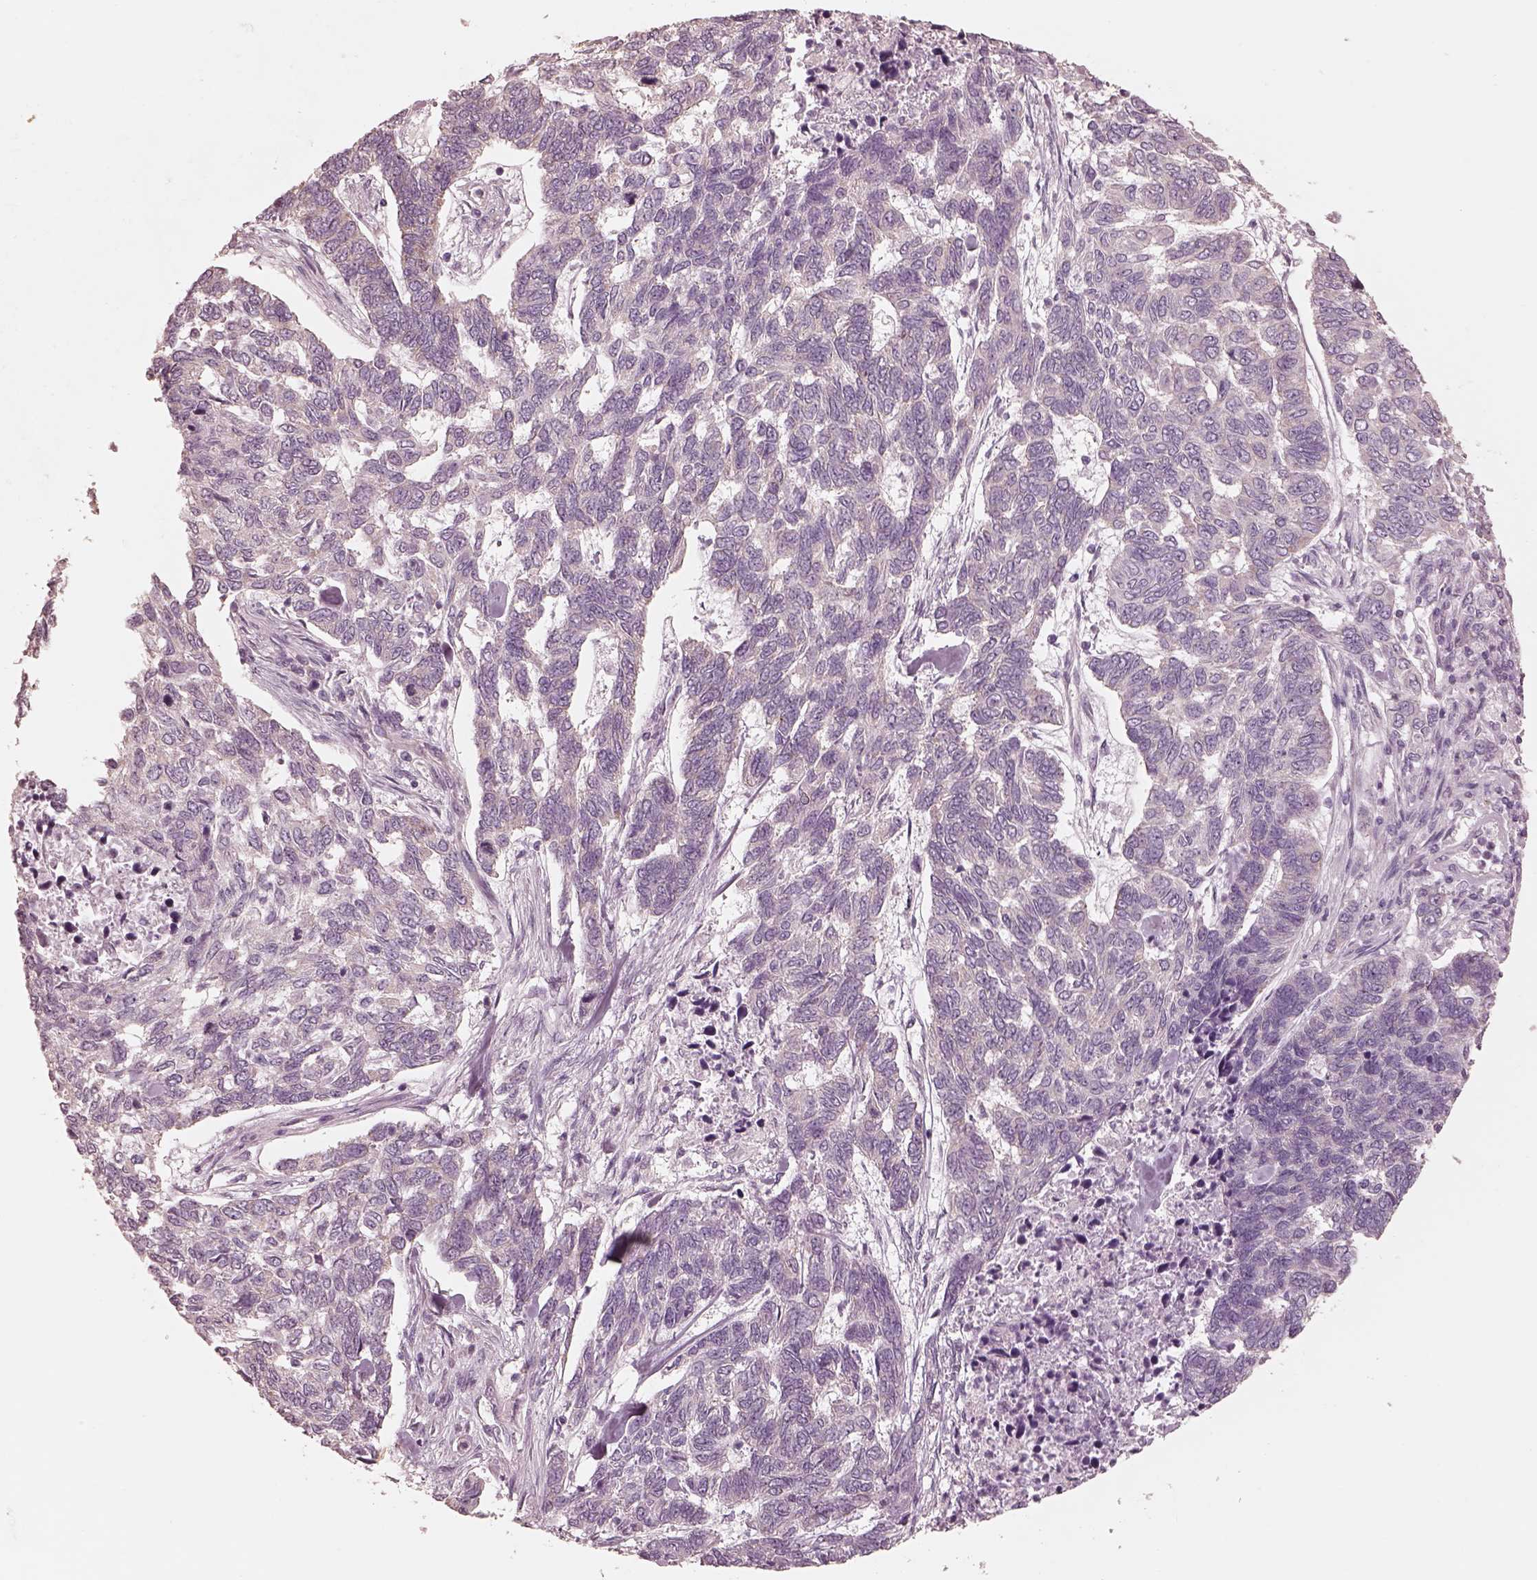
{"staining": {"intensity": "negative", "quantity": "none", "location": "none"}, "tissue": "skin cancer", "cell_type": "Tumor cells", "image_type": "cancer", "snomed": [{"axis": "morphology", "description": "Basal cell carcinoma"}, {"axis": "topography", "description": "Skin"}], "caption": "There is no significant staining in tumor cells of skin basal cell carcinoma.", "gene": "RAB3C", "patient": {"sex": "female", "age": 65}}